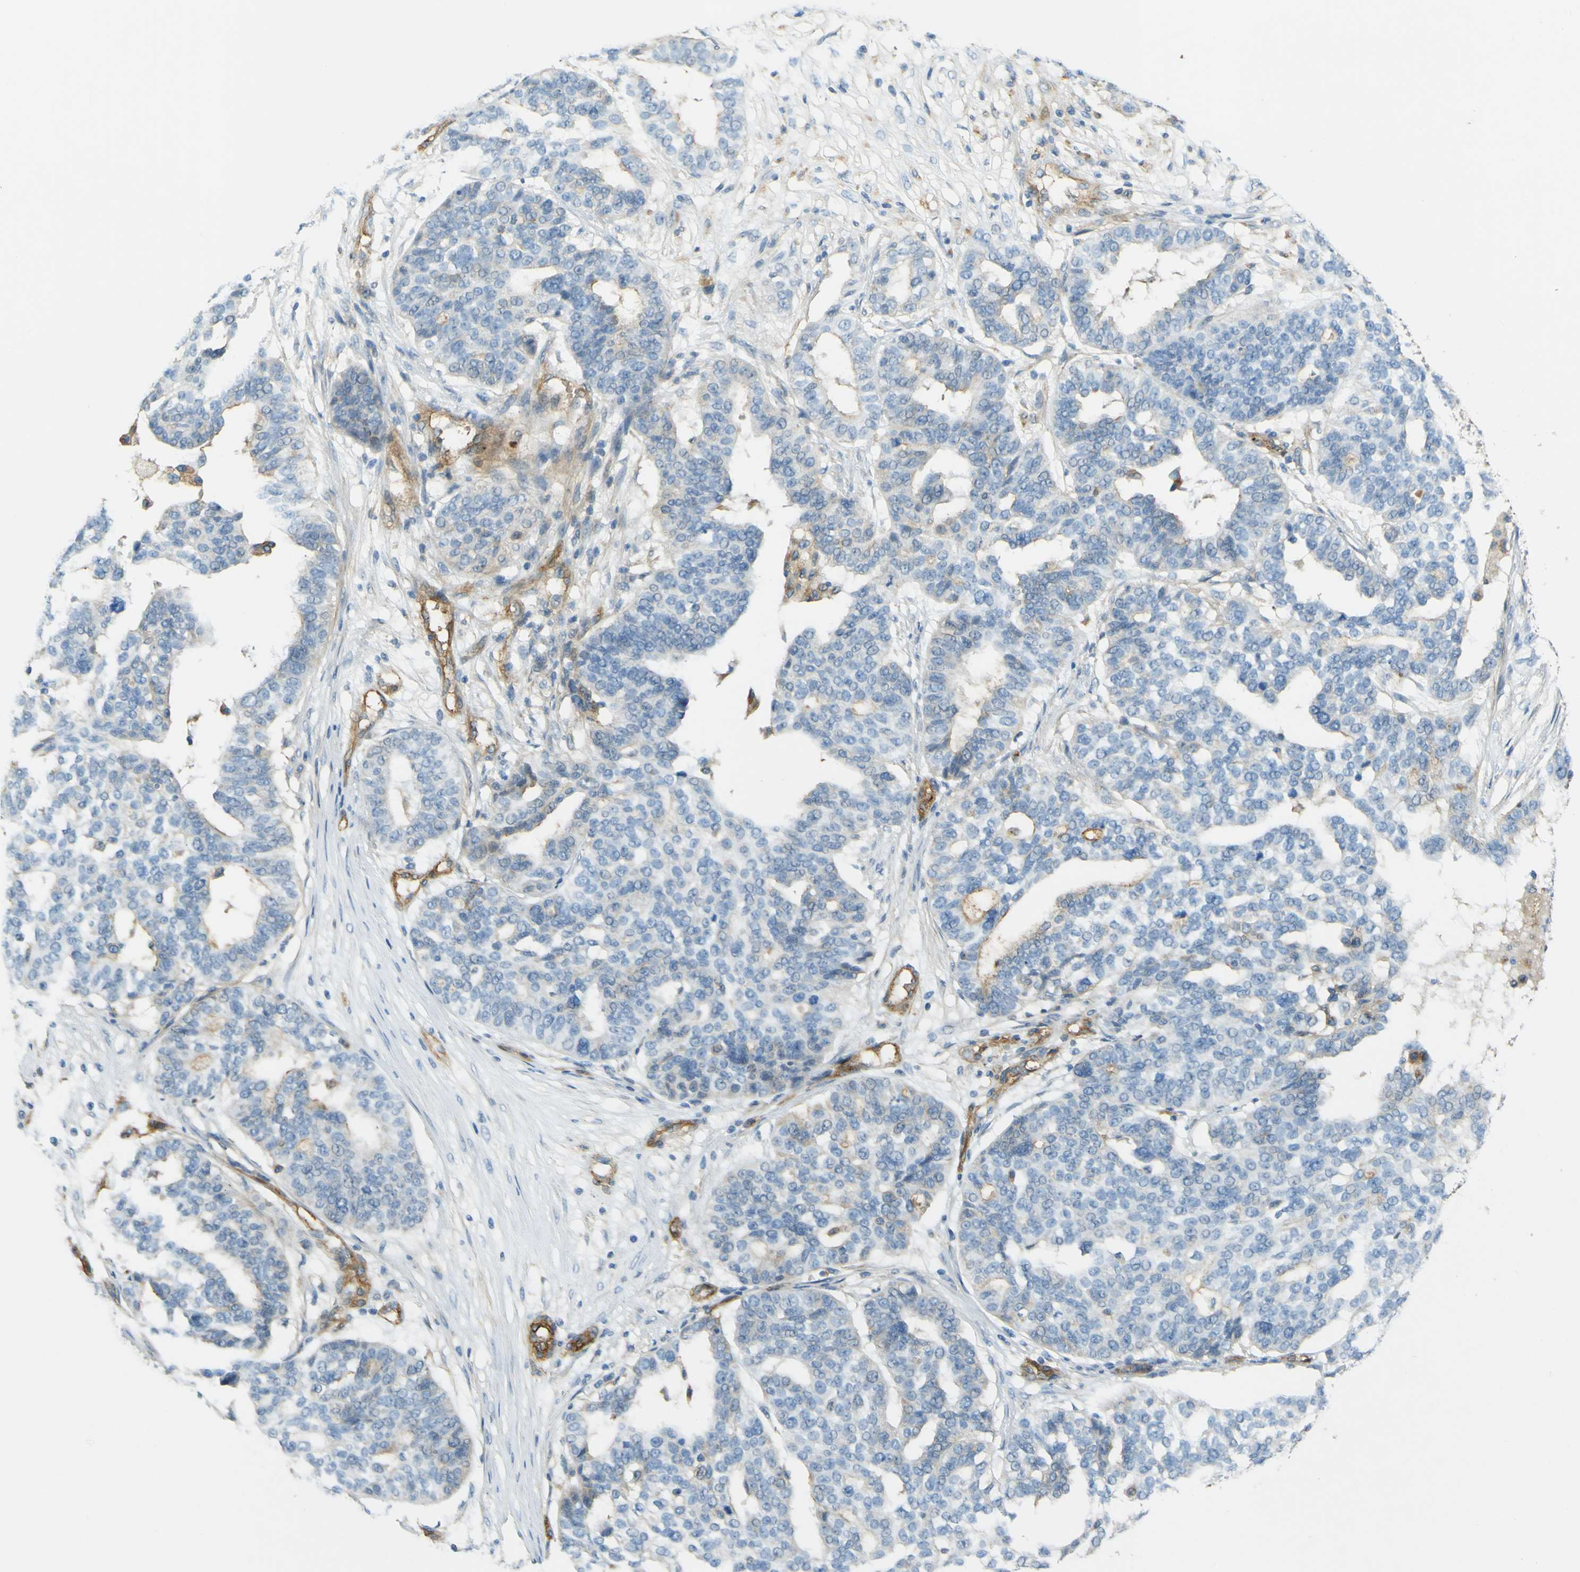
{"staining": {"intensity": "moderate", "quantity": "<25%", "location": "cytoplasmic/membranous"}, "tissue": "ovarian cancer", "cell_type": "Tumor cells", "image_type": "cancer", "snomed": [{"axis": "morphology", "description": "Cystadenocarcinoma, serous, NOS"}, {"axis": "topography", "description": "Ovary"}], "caption": "Protein staining of ovarian cancer (serous cystadenocarcinoma) tissue reveals moderate cytoplasmic/membranous expression in approximately <25% of tumor cells. The staining is performed using DAB brown chromogen to label protein expression. The nuclei are counter-stained blue using hematoxylin.", "gene": "PLXDC1", "patient": {"sex": "female", "age": 59}}